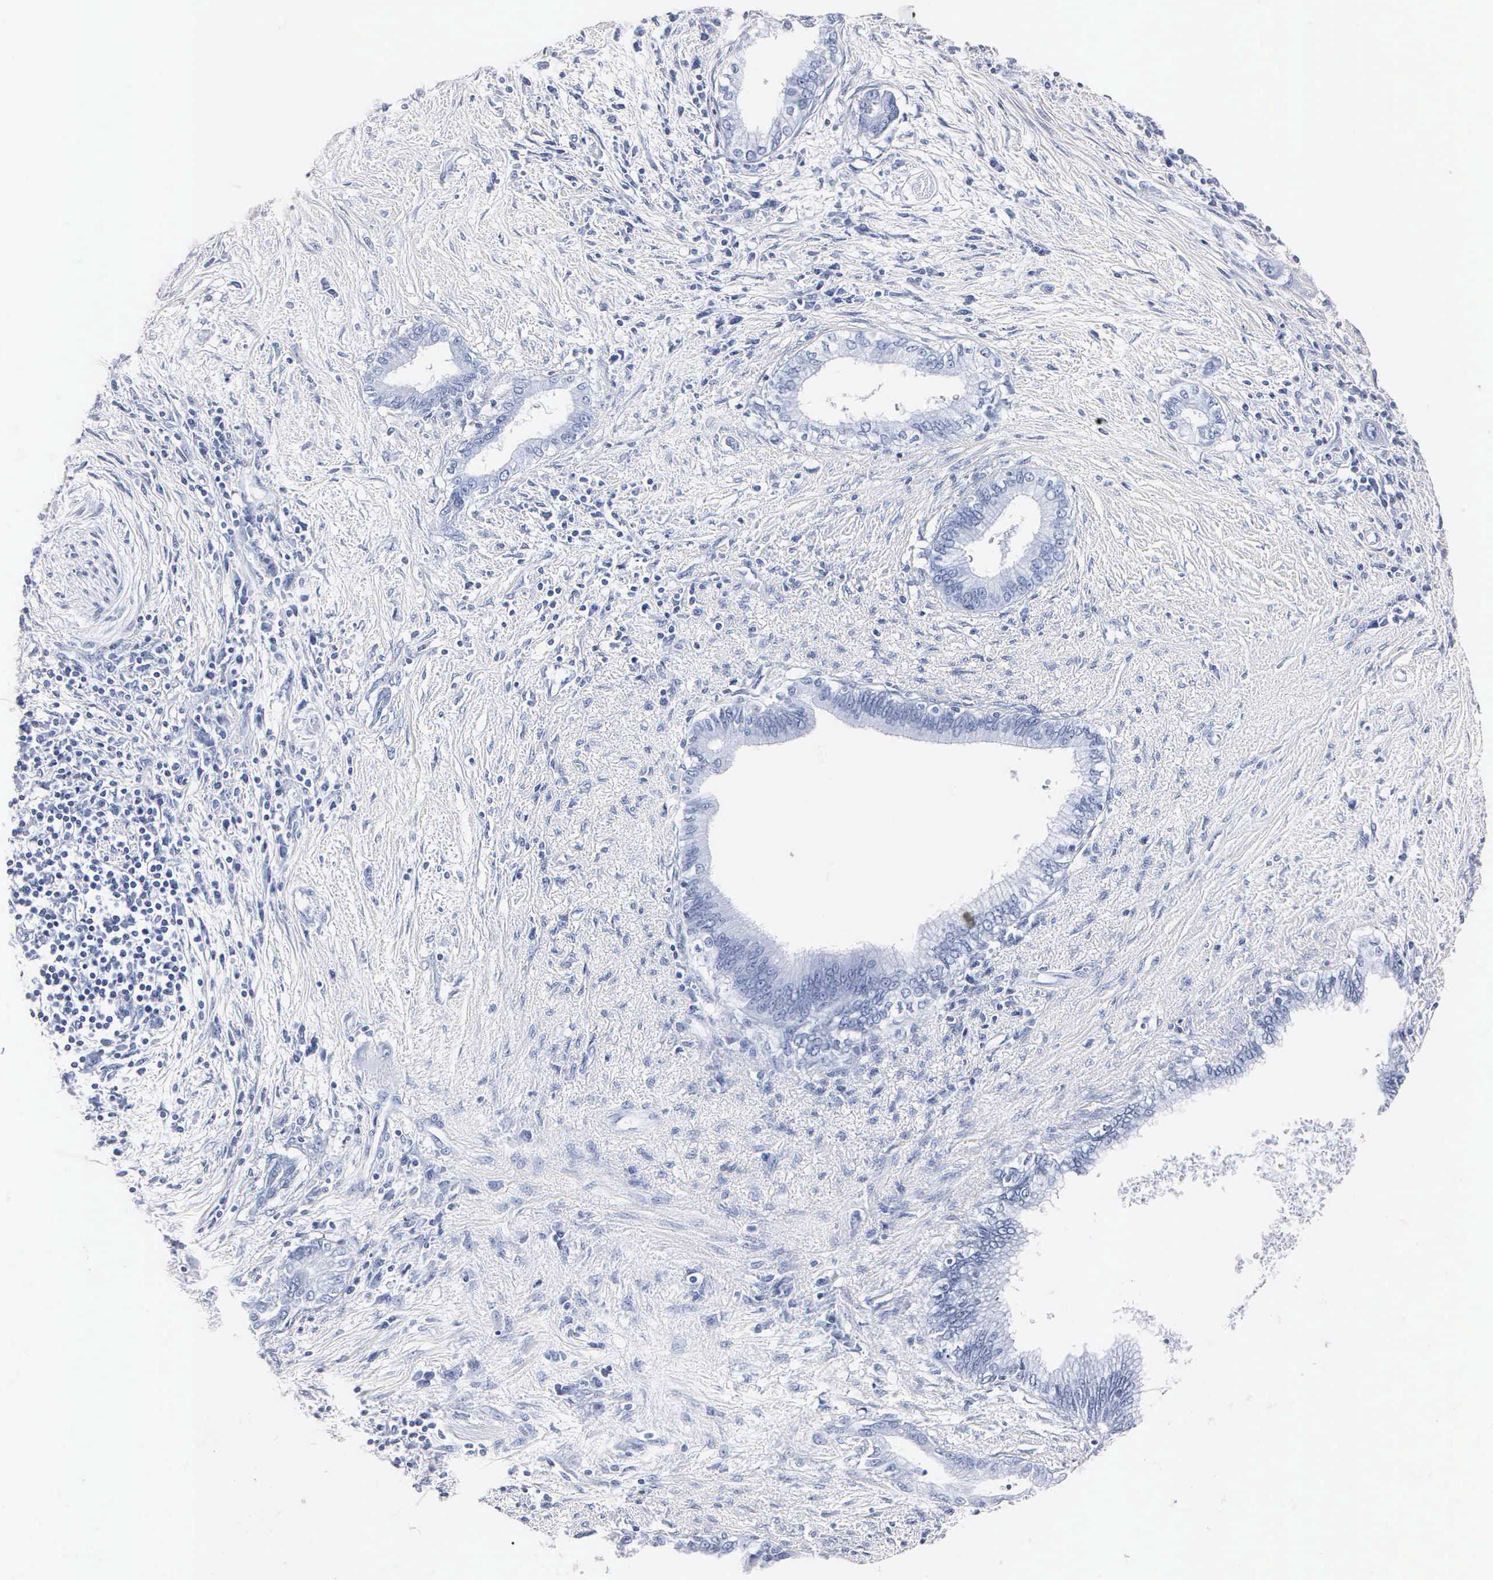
{"staining": {"intensity": "negative", "quantity": "none", "location": "none"}, "tissue": "pancreatic cancer", "cell_type": "Tumor cells", "image_type": "cancer", "snomed": [{"axis": "morphology", "description": "Adenocarcinoma, NOS"}, {"axis": "topography", "description": "Pancreas"}], "caption": "Immunohistochemistry (IHC) of pancreatic adenocarcinoma shows no staining in tumor cells.", "gene": "MB", "patient": {"sex": "female", "age": 64}}